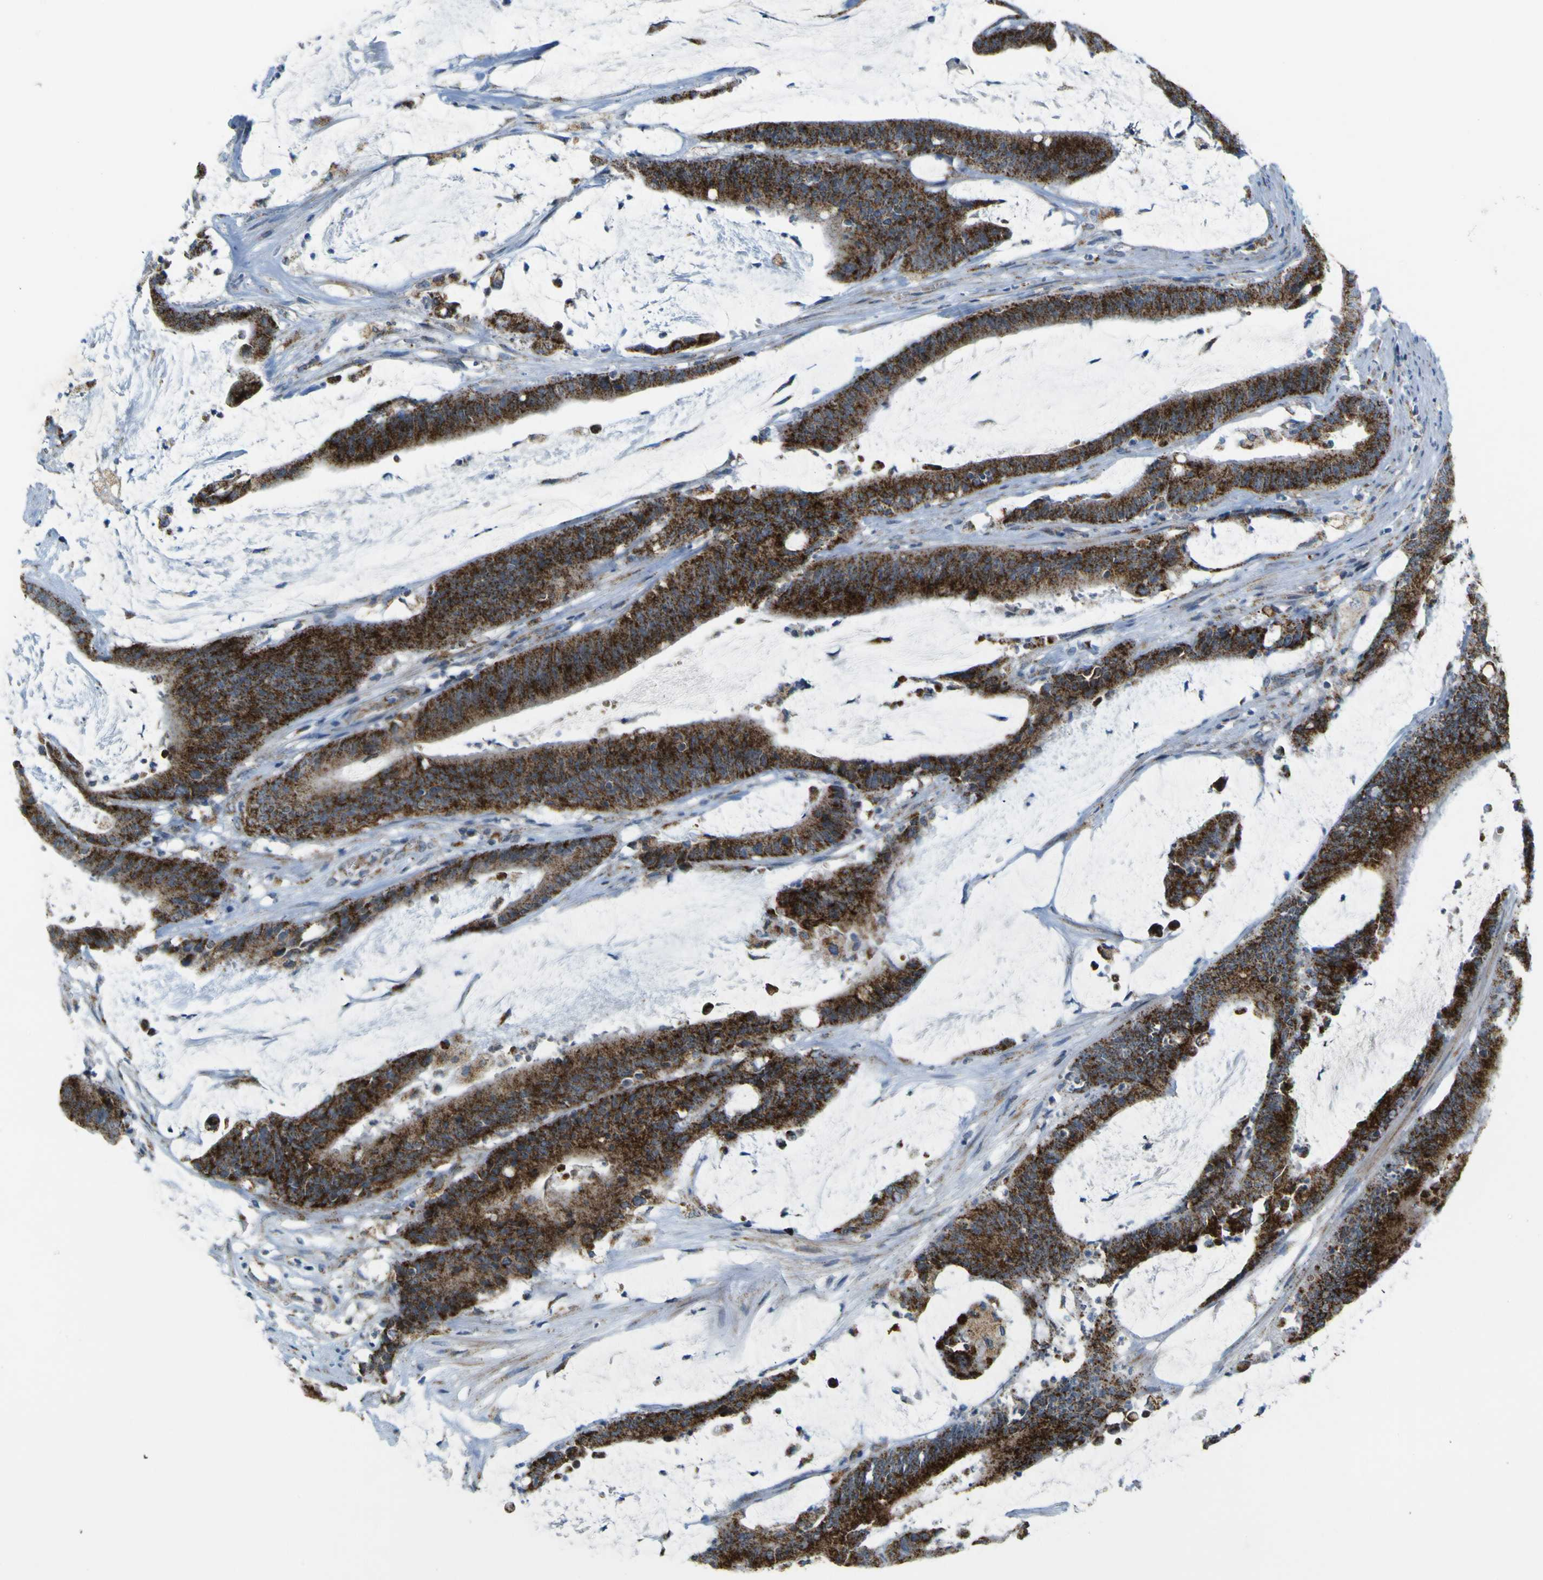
{"staining": {"intensity": "strong", "quantity": ">75%", "location": "cytoplasmic/membranous"}, "tissue": "colorectal cancer", "cell_type": "Tumor cells", "image_type": "cancer", "snomed": [{"axis": "morphology", "description": "Adenocarcinoma, NOS"}, {"axis": "topography", "description": "Rectum"}], "caption": "This histopathology image exhibits immunohistochemistry staining of human adenocarcinoma (colorectal), with high strong cytoplasmic/membranous staining in approximately >75% of tumor cells.", "gene": "ACBD5", "patient": {"sex": "female", "age": 66}}